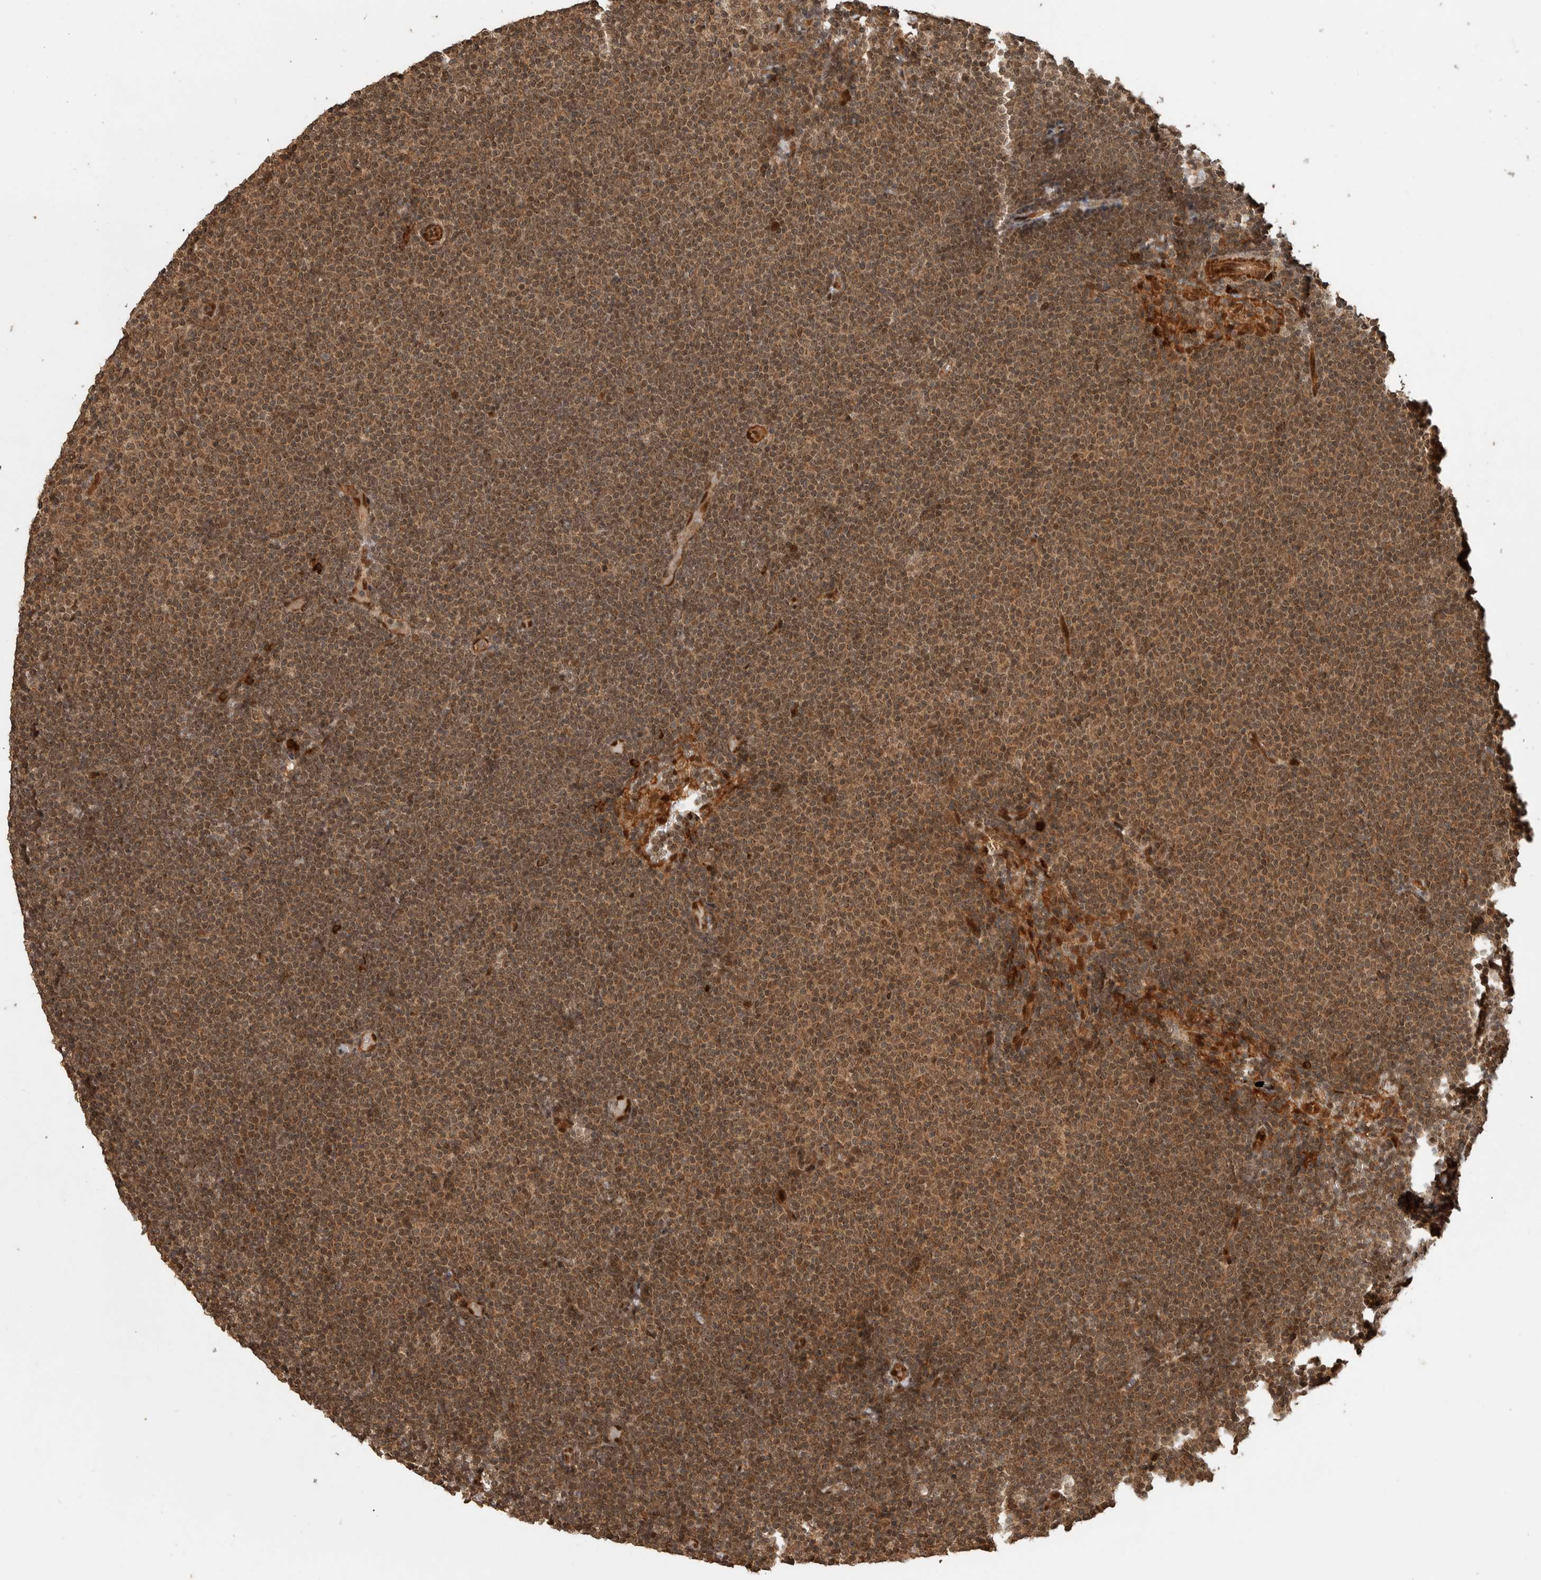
{"staining": {"intensity": "moderate", "quantity": ">75%", "location": "cytoplasmic/membranous"}, "tissue": "lymphoma", "cell_type": "Tumor cells", "image_type": "cancer", "snomed": [{"axis": "morphology", "description": "Malignant lymphoma, non-Hodgkin's type, Low grade"}, {"axis": "topography", "description": "Lymph node"}], "caption": "Moderate cytoplasmic/membranous protein staining is seen in about >75% of tumor cells in lymphoma. Using DAB (brown) and hematoxylin (blue) stains, captured at high magnification using brightfield microscopy.", "gene": "CNTROB", "patient": {"sex": "female", "age": 53}}